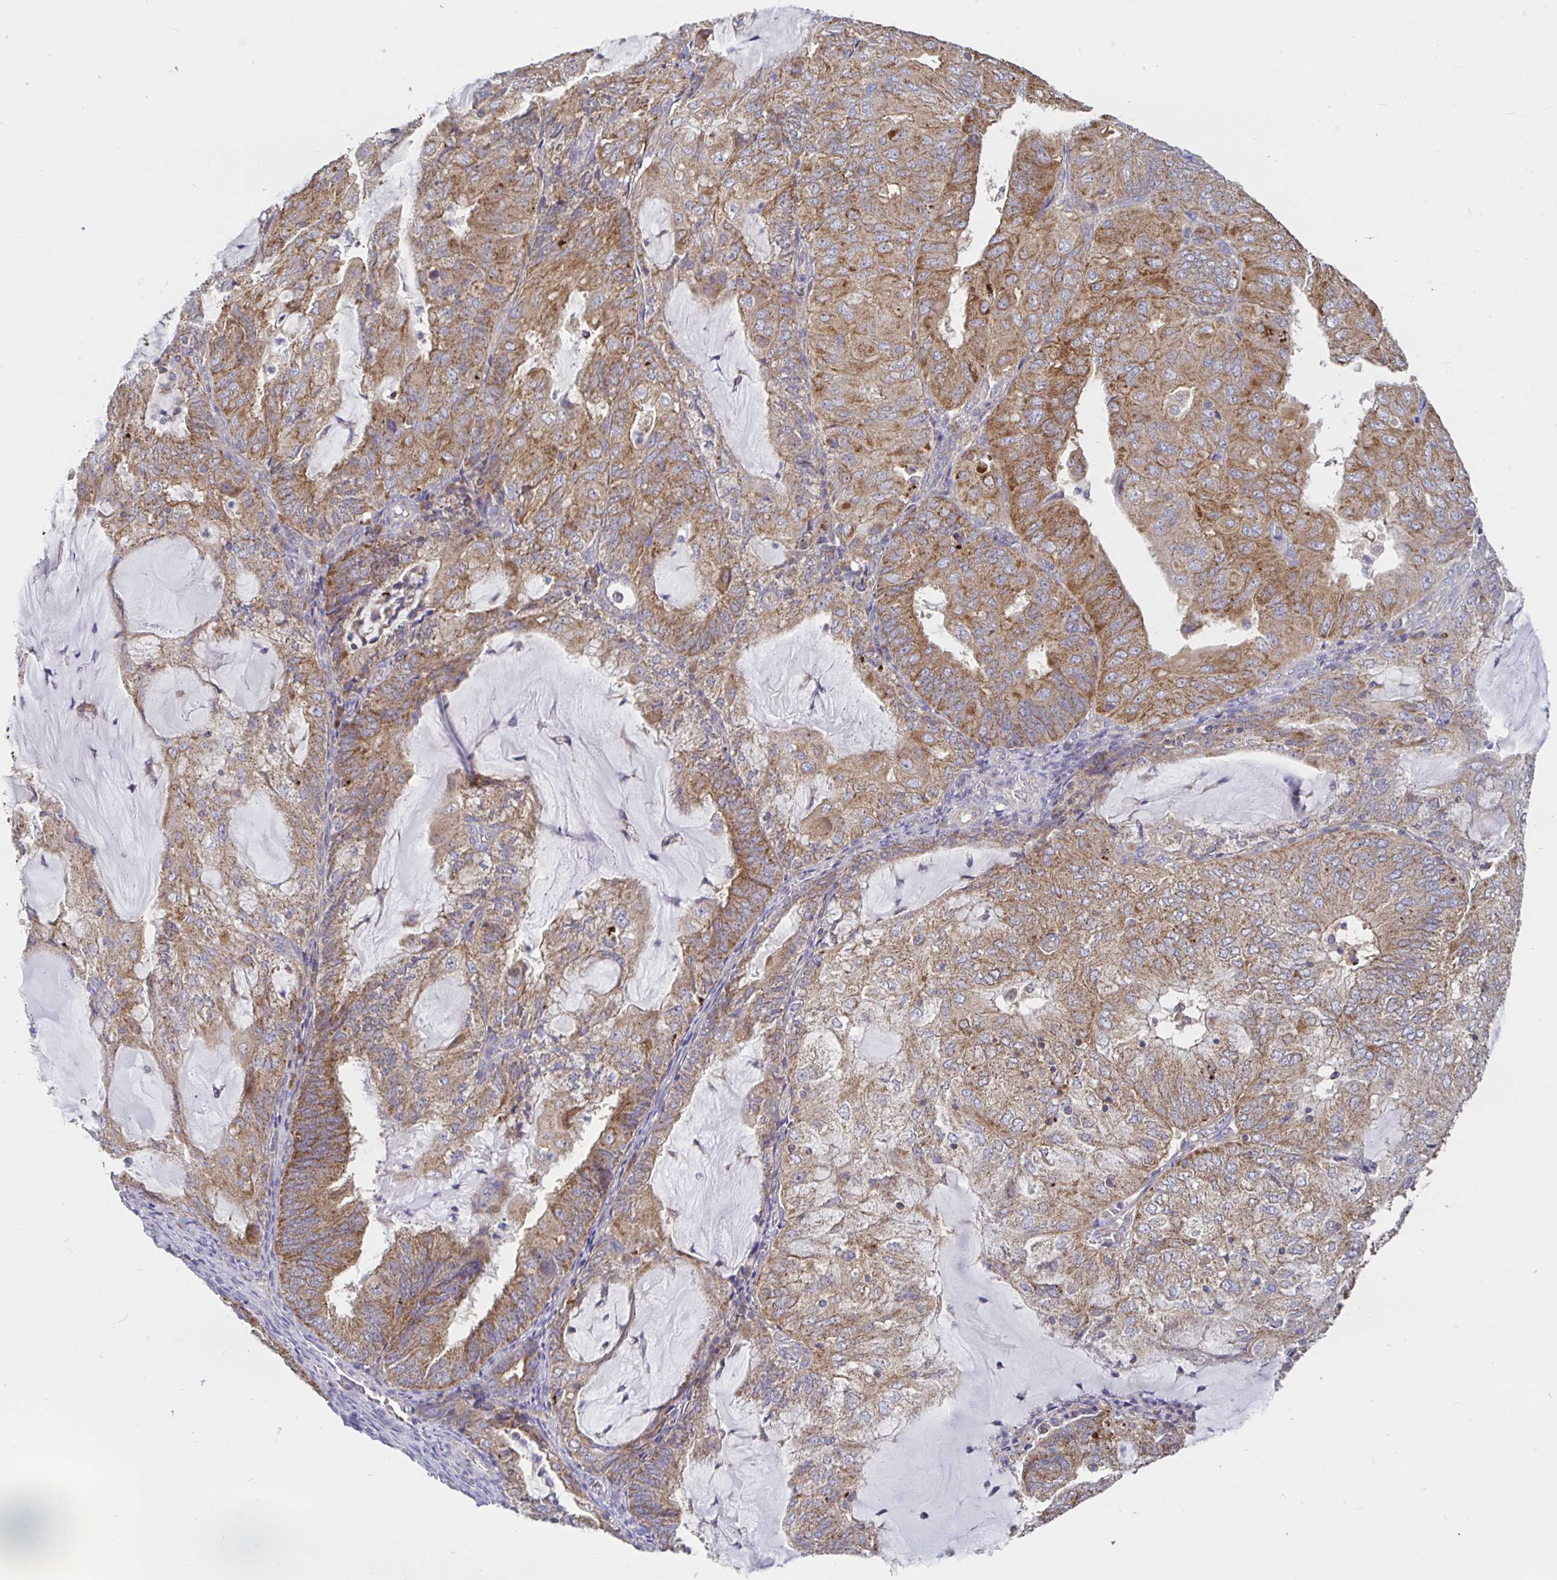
{"staining": {"intensity": "moderate", "quantity": ">75%", "location": "cytoplasmic/membranous"}, "tissue": "endometrial cancer", "cell_type": "Tumor cells", "image_type": "cancer", "snomed": [{"axis": "morphology", "description": "Adenocarcinoma, NOS"}, {"axis": "topography", "description": "Endometrium"}], "caption": "This is an image of IHC staining of endometrial adenocarcinoma, which shows moderate staining in the cytoplasmic/membranous of tumor cells.", "gene": "PRDX3", "patient": {"sex": "female", "age": 81}}